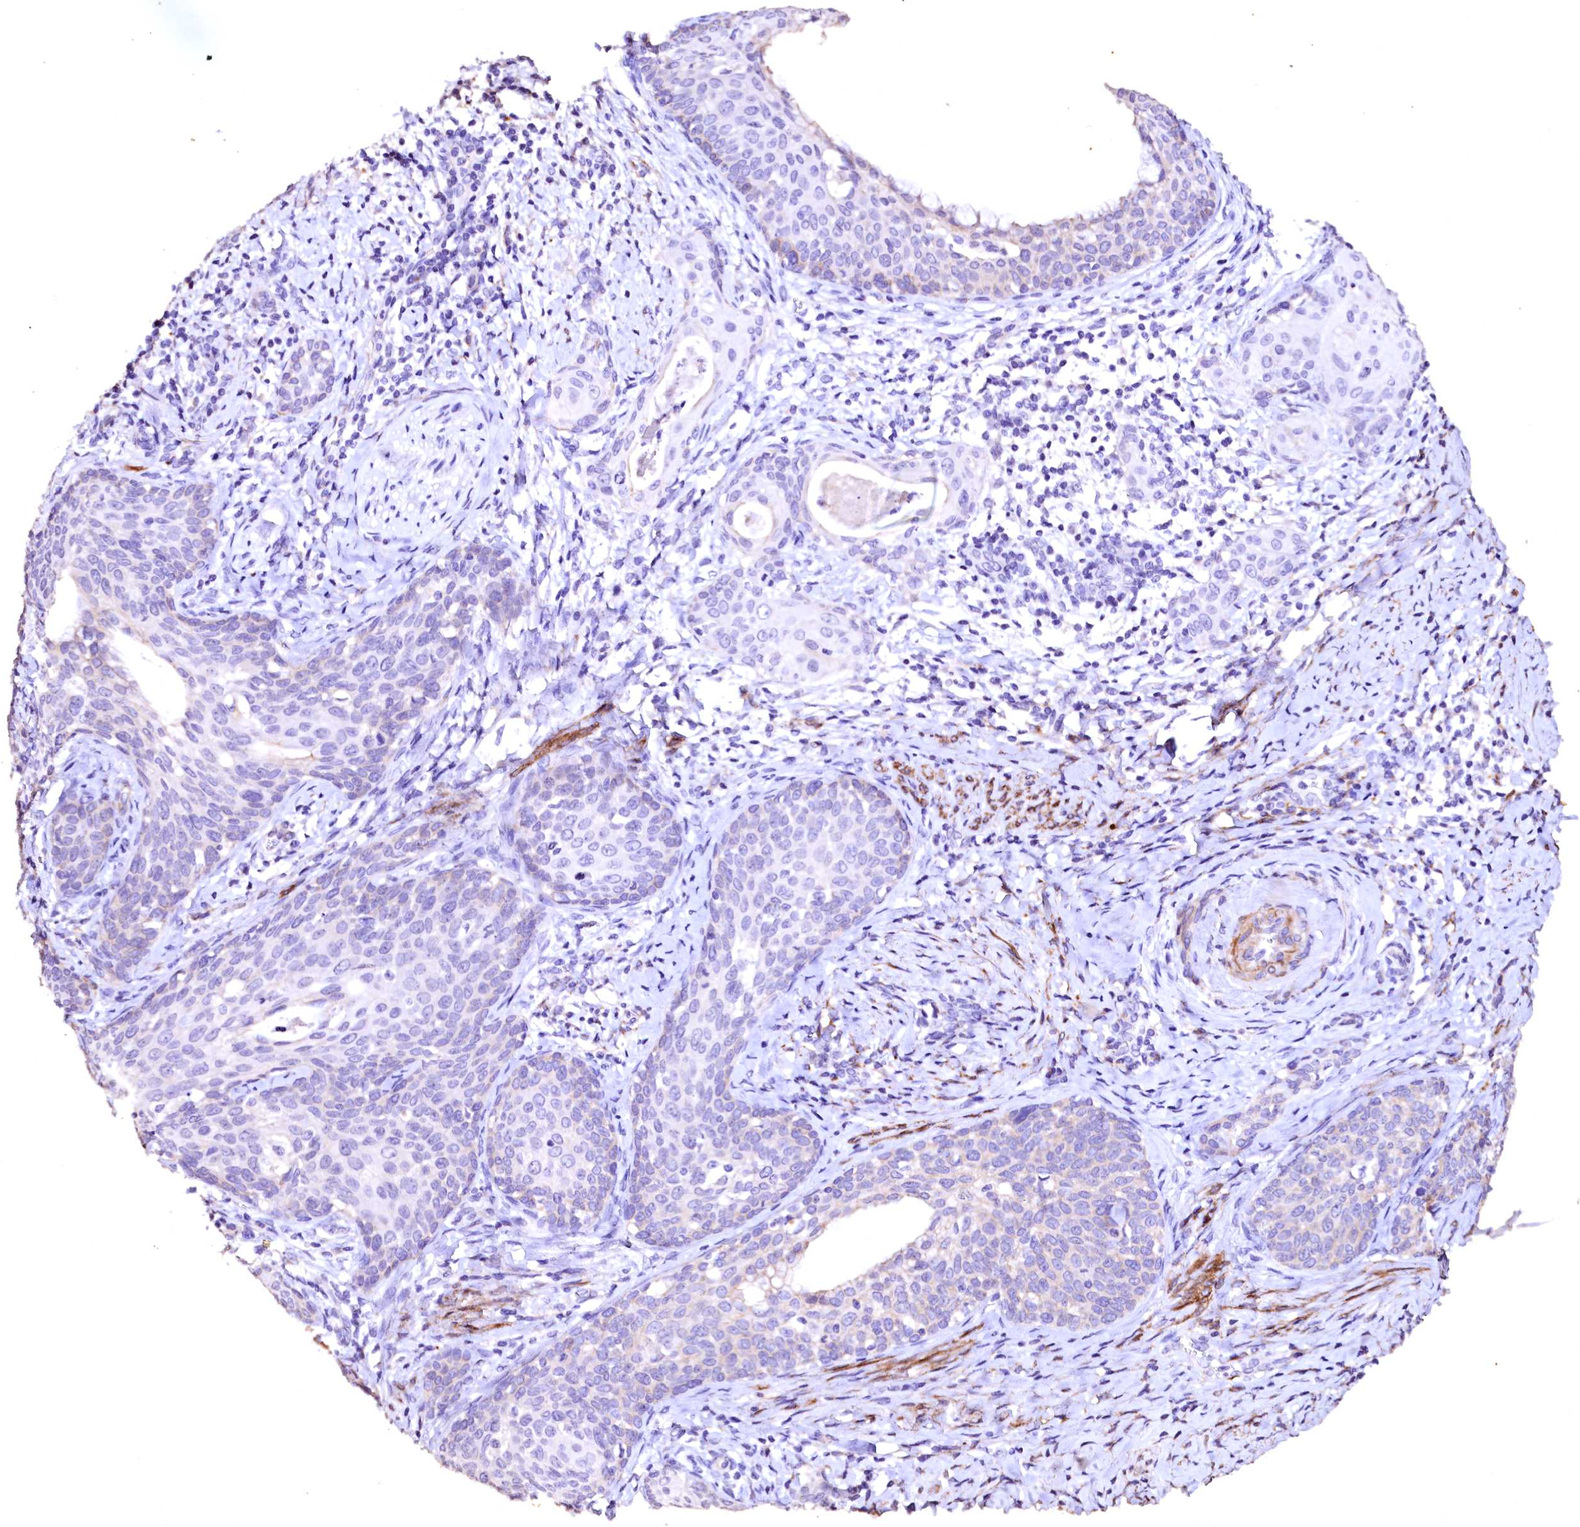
{"staining": {"intensity": "negative", "quantity": "none", "location": "none"}, "tissue": "cervical cancer", "cell_type": "Tumor cells", "image_type": "cancer", "snomed": [{"axis": "morphology", "description": "Squamous cell carcinoma, NOS"}, {"axis": "topography", "description": "Cervix"}], "caption": "Histopathology image shows no protein staining in tumor cells of cervical squamous cell carcinoma tissue. (IHC, brightfield microscopy, high magnification).", "gene": "VPS36", "patient": {"sex": "female", "age": 52}}